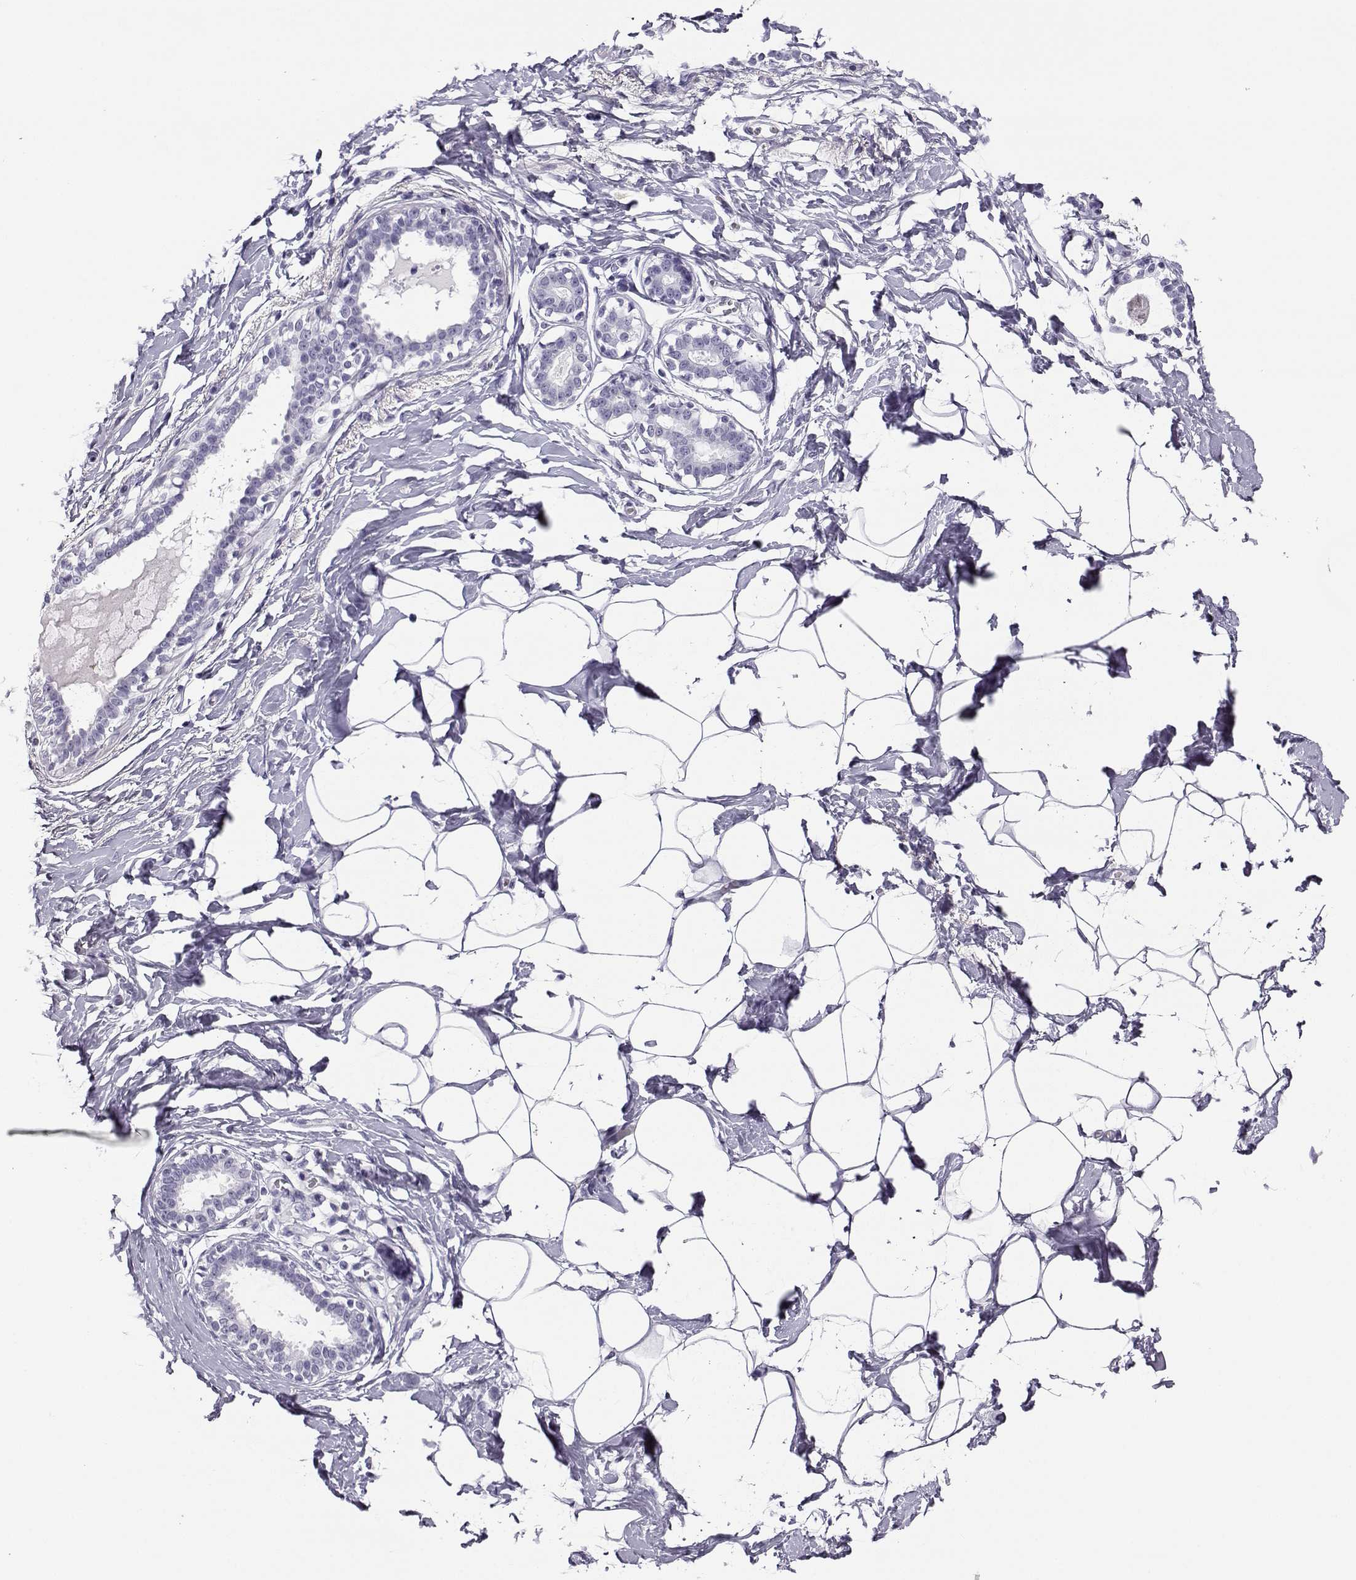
{"staining": {"intensity": "negative", "quantity": "none", "location": "none"}, "tissue": "breast", "cell_type": "Adipocytes", "image_type": "normal", "snomed": [{"axis": "morphology", "description": "Normal tissue, NOS"}, {"axis": "morphology", "description": "Lobular carcinoma, in situ"}, {"axis": "topography", "description": "Breast"}], "caption": "The histopathology image displays no staining of adipocytes in benign breast. Brightfield microscopy of immunohistochemistry stained with DAB (3,3'-diaminobenzidine) (brown) and hematoxylin (blue), captured at high magnification.", "gene": "RHOXF2B", "patient": {"sex": "female", "age": 35}}